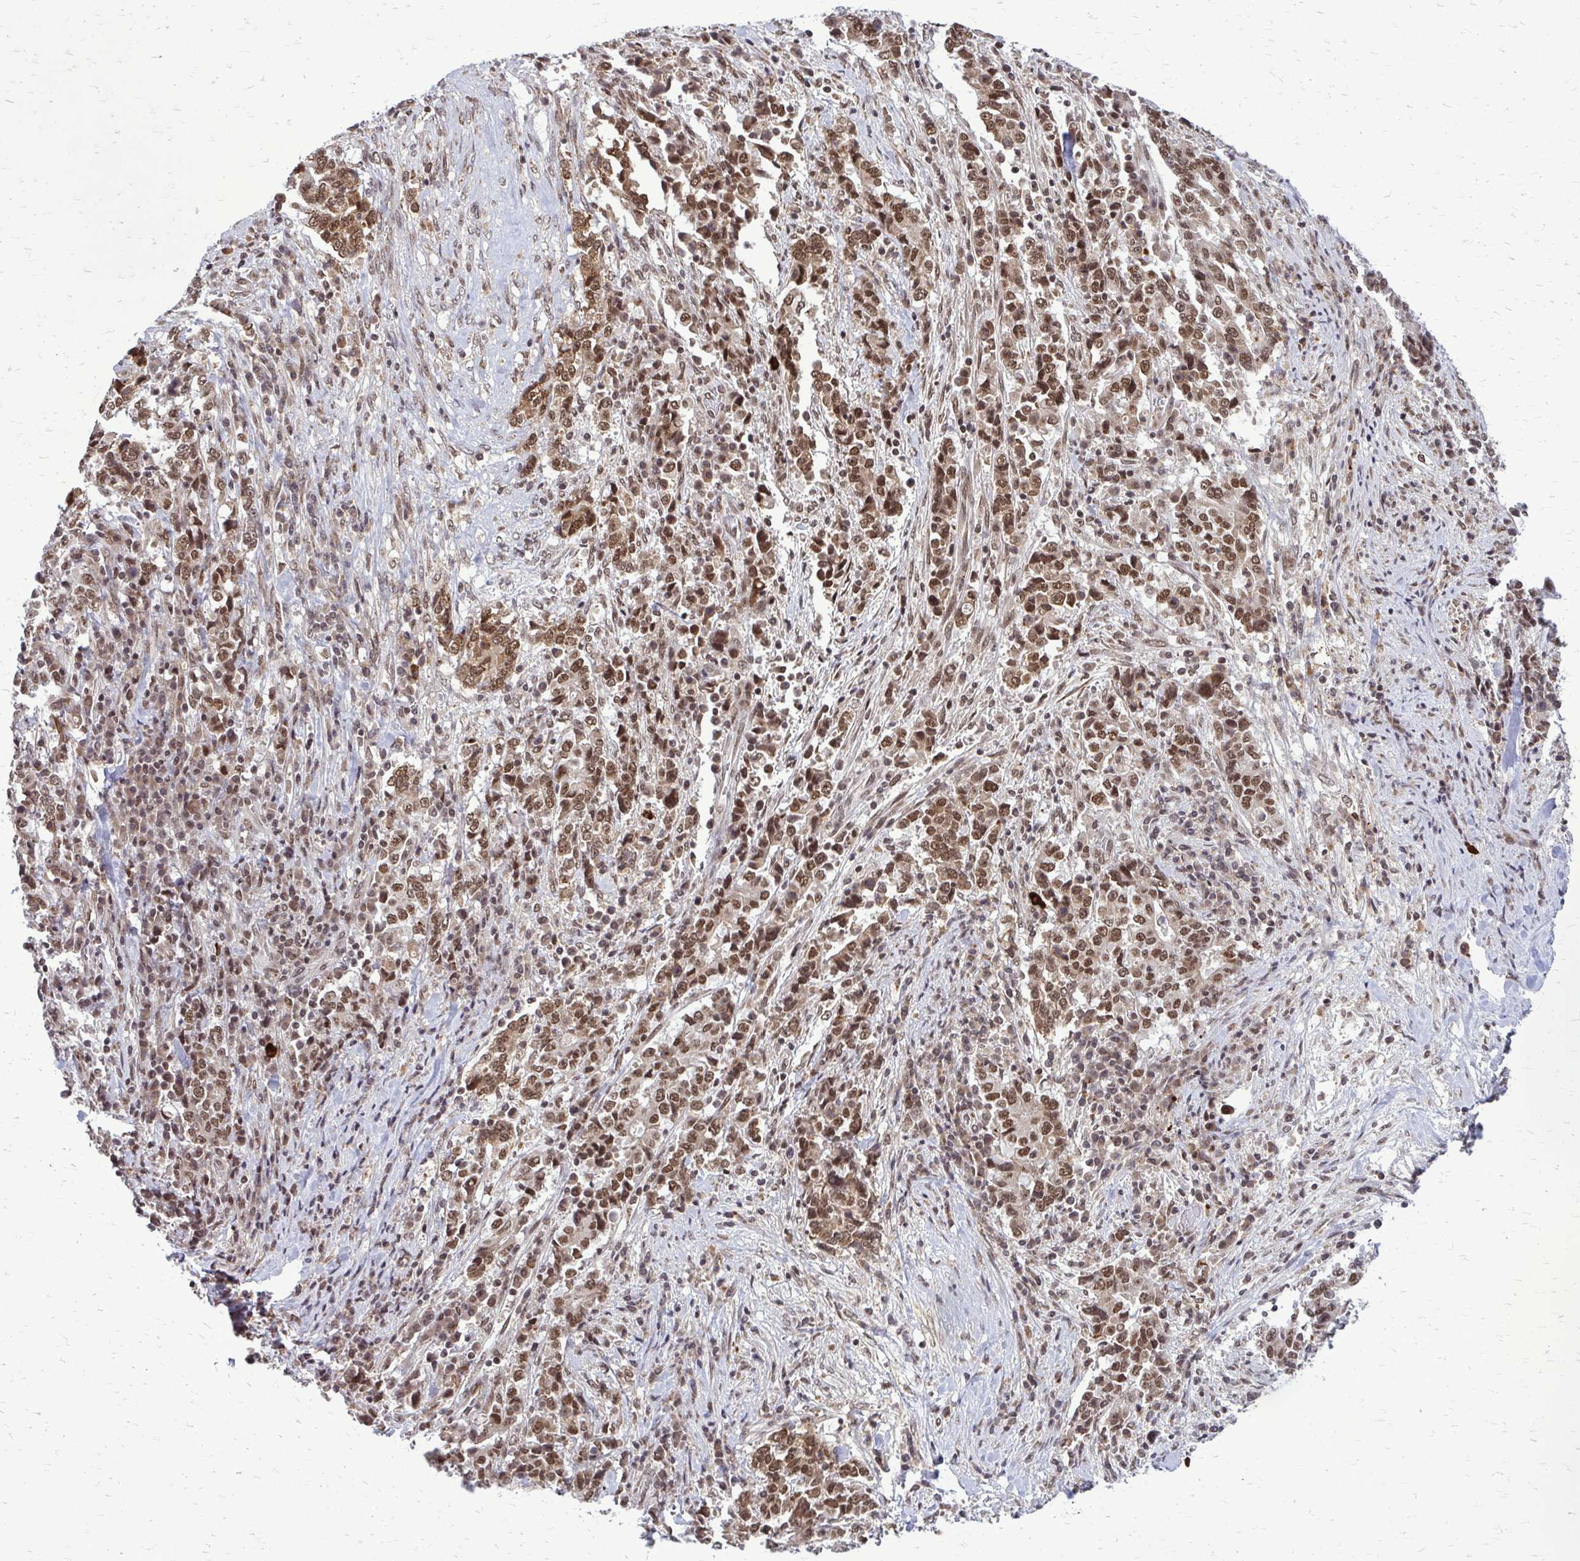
{"staining": {"intensity": "moderate", "quantity": ">75%", "location": "nuclear"}, "tissue": "stomach cancer", "cell_type": "Tumor cells", "image_type": "cancer", "snomed": [{"axis": "morphology", "description": "Normal tissue, NOS"}, {"axis": "morphology", "description": "Adenocarcinoma, NOS"}, {"axis": "topography", "description": "Stomach, upper"}, {"axis": "topography", "description": "Stomach"}], "caption": "Moderate nuclear protein staining is seen in approximately >75% of tumor cells in adenocarcinoma (stomach). (DAB (3,3'-diaminobenzidine) IHC, brown staining for protein, blue staining for nuclei).", "gene": "HDAC3", "patient": {"sex": "male", "age": 59}}